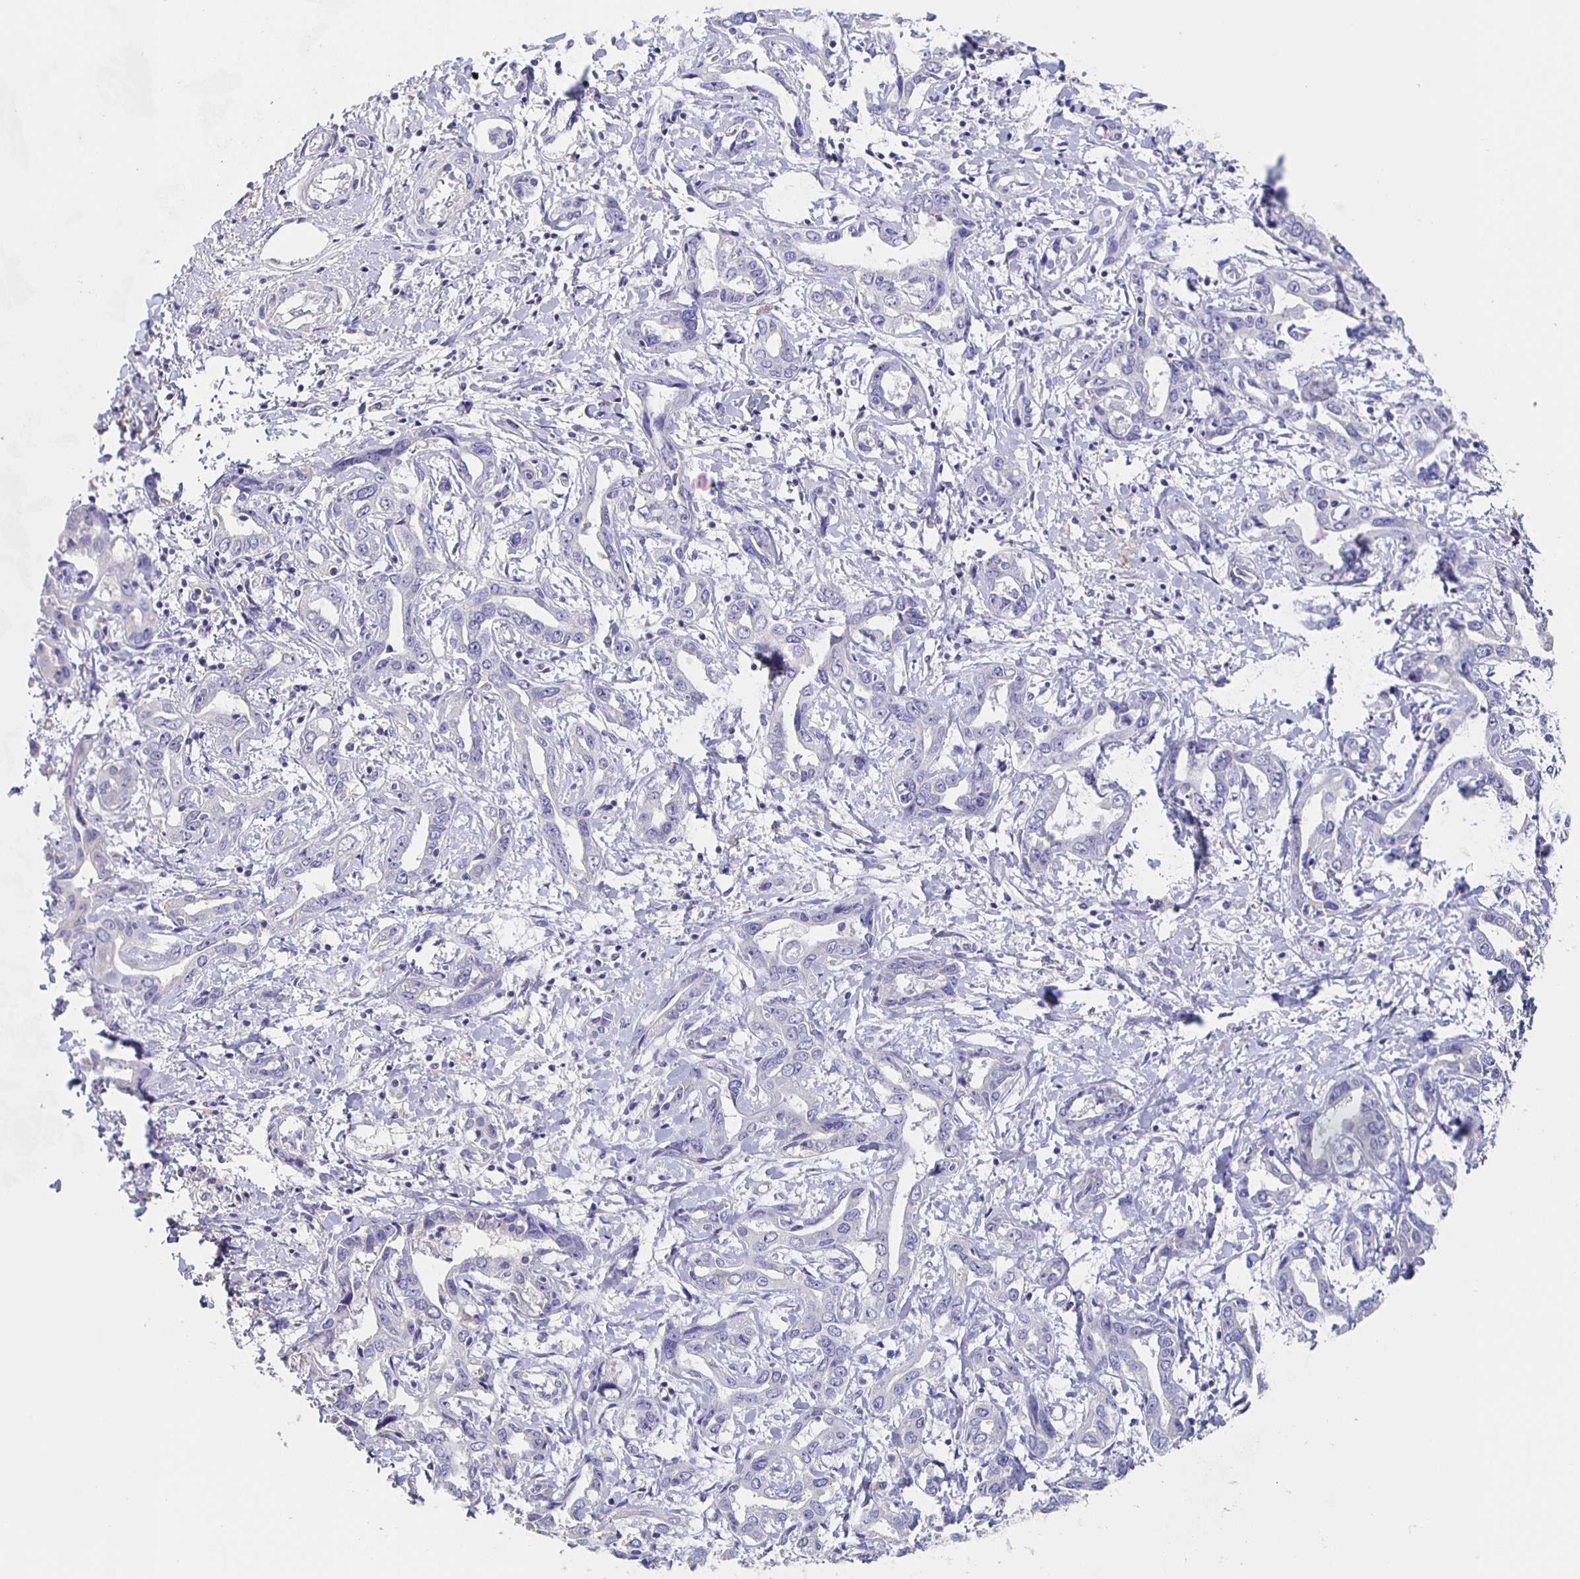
{"staining": {"intensity": "negative", "quantity": "none", "location": "none"}, "tissue": "liver cancer", "cell_type": "Tumor cells", "image_type": "cancer", "snomed": [{"axis": "morphology", "description": "Cholangiocarcinoma"}, {"axis": "topography", "description": "Liver"}], "caption": "DAB (3,3'-diaminobenzidine) immunohistochemical staining of liver cholangiocarcinoma shows no significant positivity in tumor cells.", "gene": "CACNA2D2", "patient": {"sex": "male", "age": 59}}